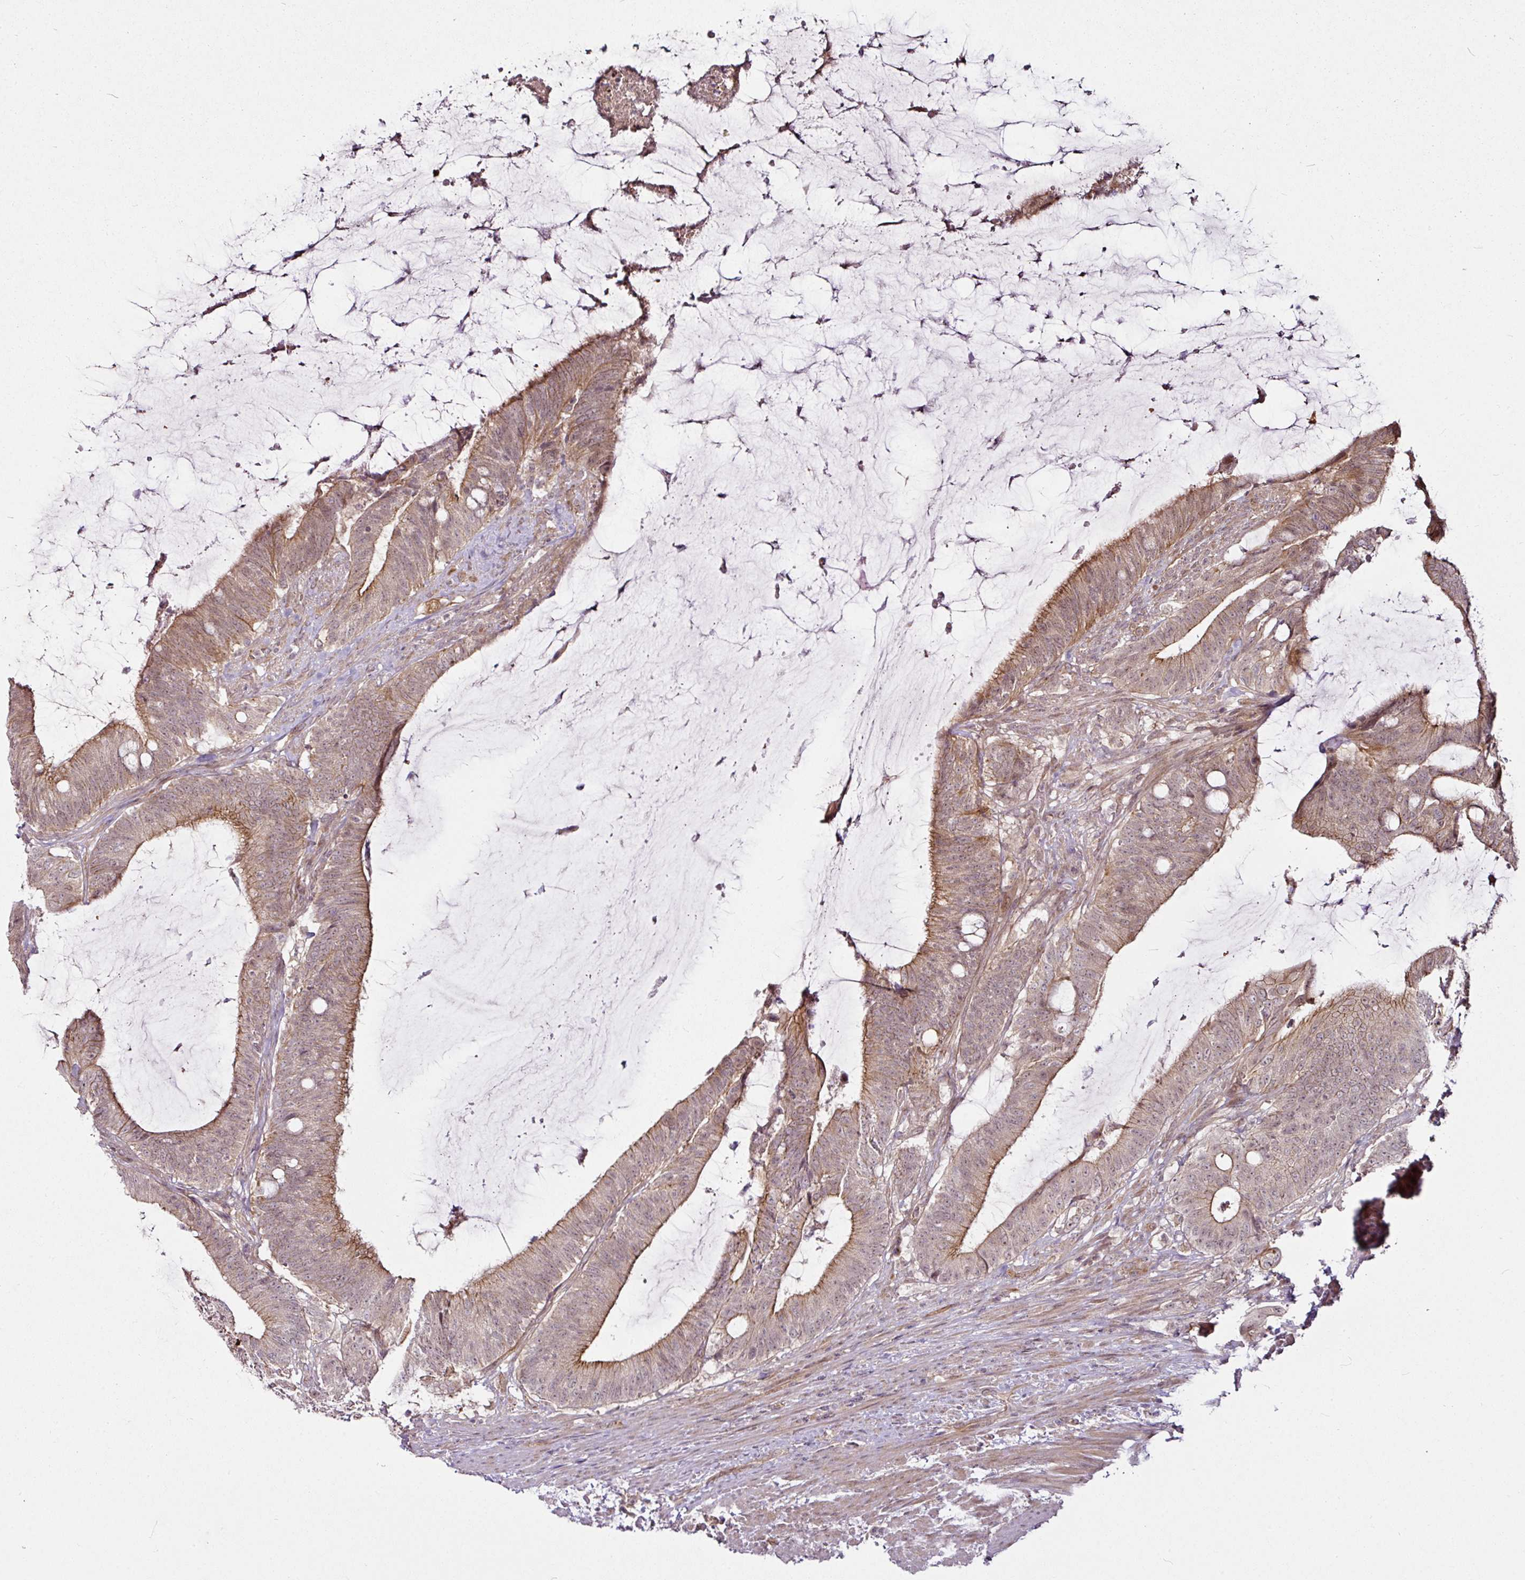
{"staining": {"intensity": "moderate", "quantity": ">75%", "location": "cytoplasmic/membranous,nuclear"}, "tissue": "colorectal cancer", "cell_type": "Tumor cells", "image_type": "cancer", "snomed": [{"axis": "morphology", "description": "Adenocarcinoma, NOS"}, {"axis": "topography", "description": "Colon"}], "caption": "High-power microscopy captured an immunohistochemistry (IHC) photomicrograph of colorectal cancer (adenocarcinoma), revealing moderate cytoplasmic/membranous and nuclear staining in about >75% of tumor cells. The staining was performed using DAB to visualize the protein expression in brown, while the nuclei were stained in blue with hematoxylin (Magnification: 20x).", "gene": "DCAF13", "patient": {"sex": "female", "age": 43}}